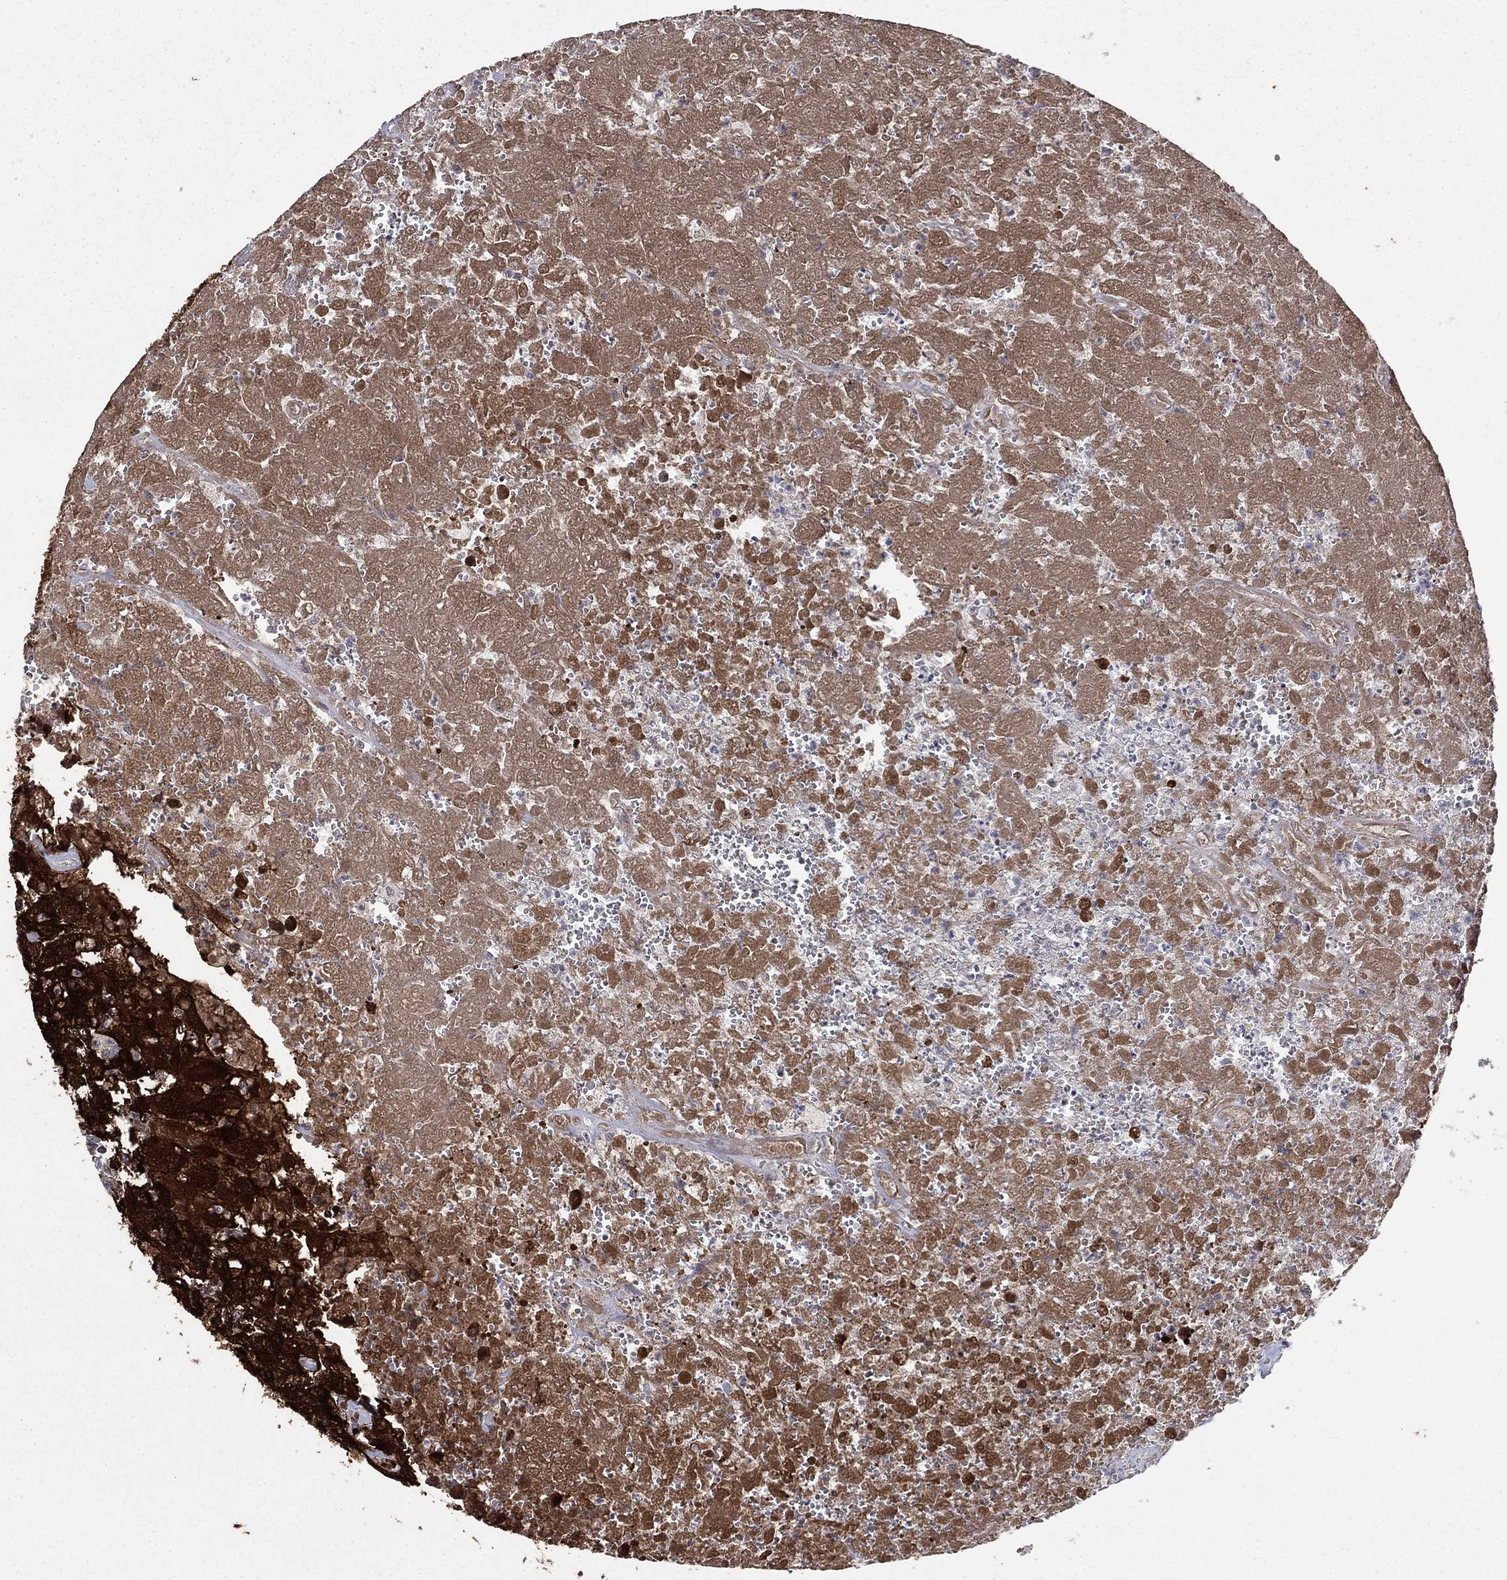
{"staining": {"intensity": "strong", "quantity": ">75%", "location": "cytoplasmic/membranous"}, "tissue": "testis cancer", "cell_type": "Tumor cells", "image_type": "cancer", "snomed": [{"axis": "morphology", "description": "Carcinoma, Embryonal, NOS"}, {"axis": "topography", "description": "Testis"}], "caption": "Protein staining reveals strong cytoplasmic/membranous staining in approximately >75% of tumor cells in testis cancer.", "gene": "FKBP4", "patient": {"sex": "male", "age": 24}}